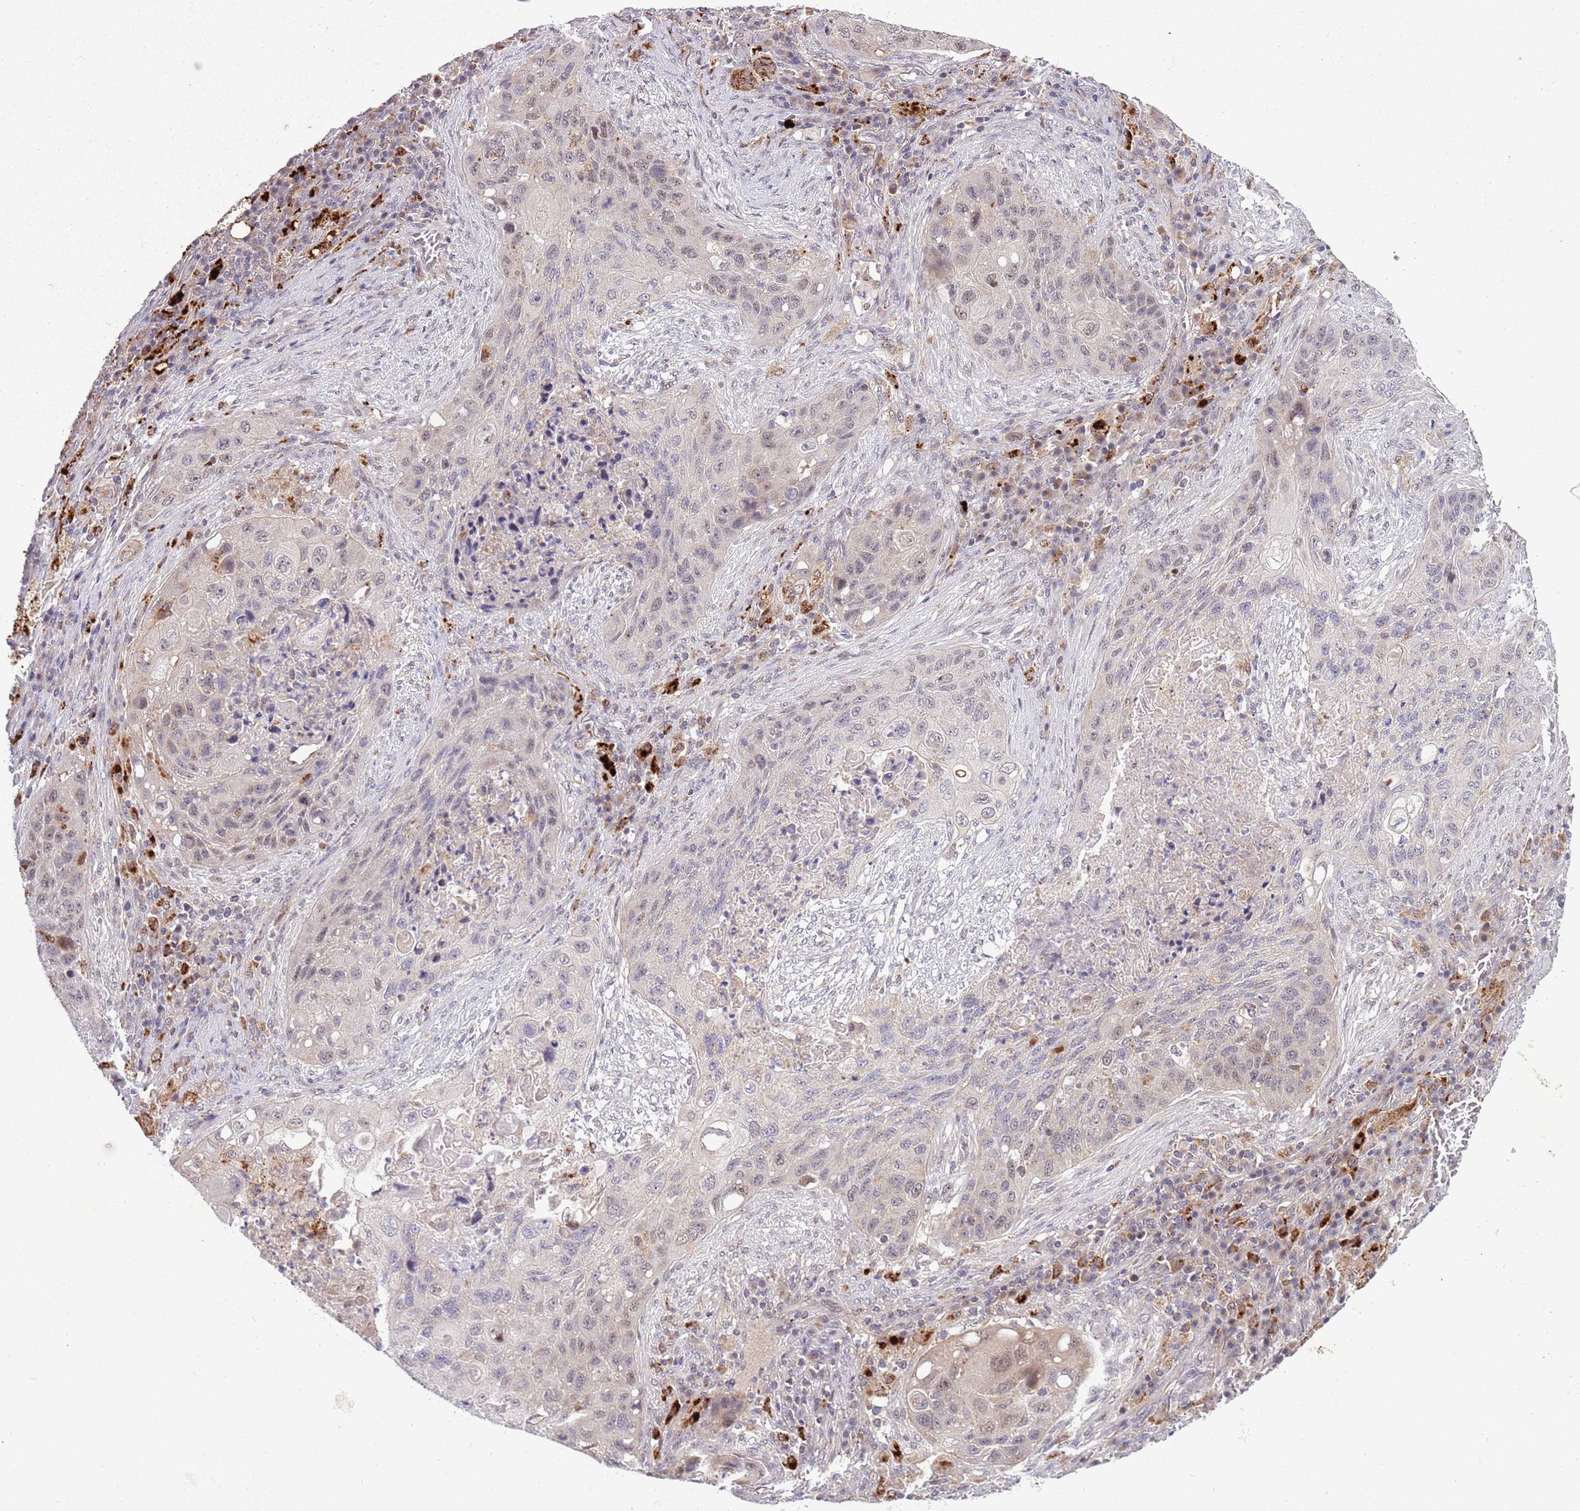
{"staining": {"intensity": "weak", "quantity": "<25%", "location": "nuclear"}, "tissue": "lung cancer", "cell_type": "Tumor cells", "image_type": "cancer", "snomed": [{"axis": "morphology", "description": "Squamous cell carcinoma, NOS"}, {"axis": "topography", "description": "Lung"}], "caption": "A histopathology image of human squamous cell carcinoma (lung) is negative for staining in tumor cells.", "gene": "TRIM27", "patient": {"sex": "female", "age": 63}}